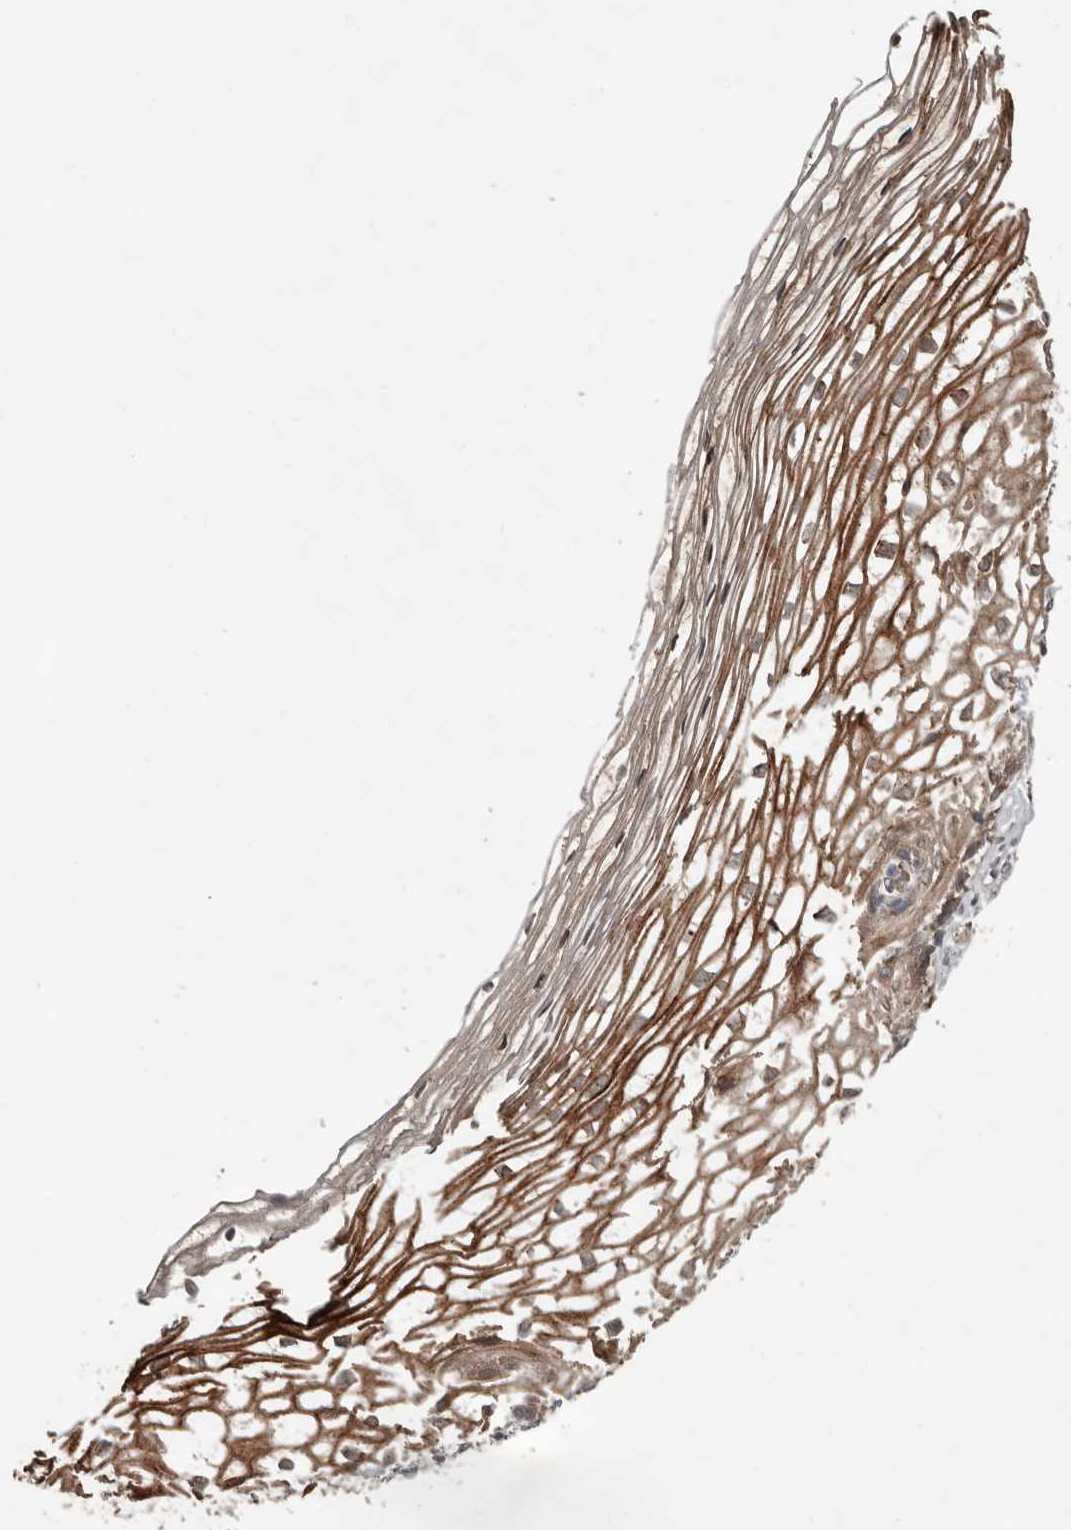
{"staining": {"intensity": "moderate", "quantity": ">75%", "location": "cytoplasmic/membranous"}, "tissue": "cervix", "cell_type": "Squamous epithelial cells", "image_type": "normal", "snomed": [{"axis": "morphology", "description": "Normal tissue, NOS"}, {"axis": "topography", "description": "Cervix"}], "caption": "Protein expression by immunohistochemistry (IHC) displays moderate cytoplasmic/membranous staining in about >75% of squamous epithelial cells in normal cervix. The protein of interest is shown in brown color, while the nuclei are stained blue.", "gene": "SLC6A7", "patient": {"sex": "female", "age": 27}}